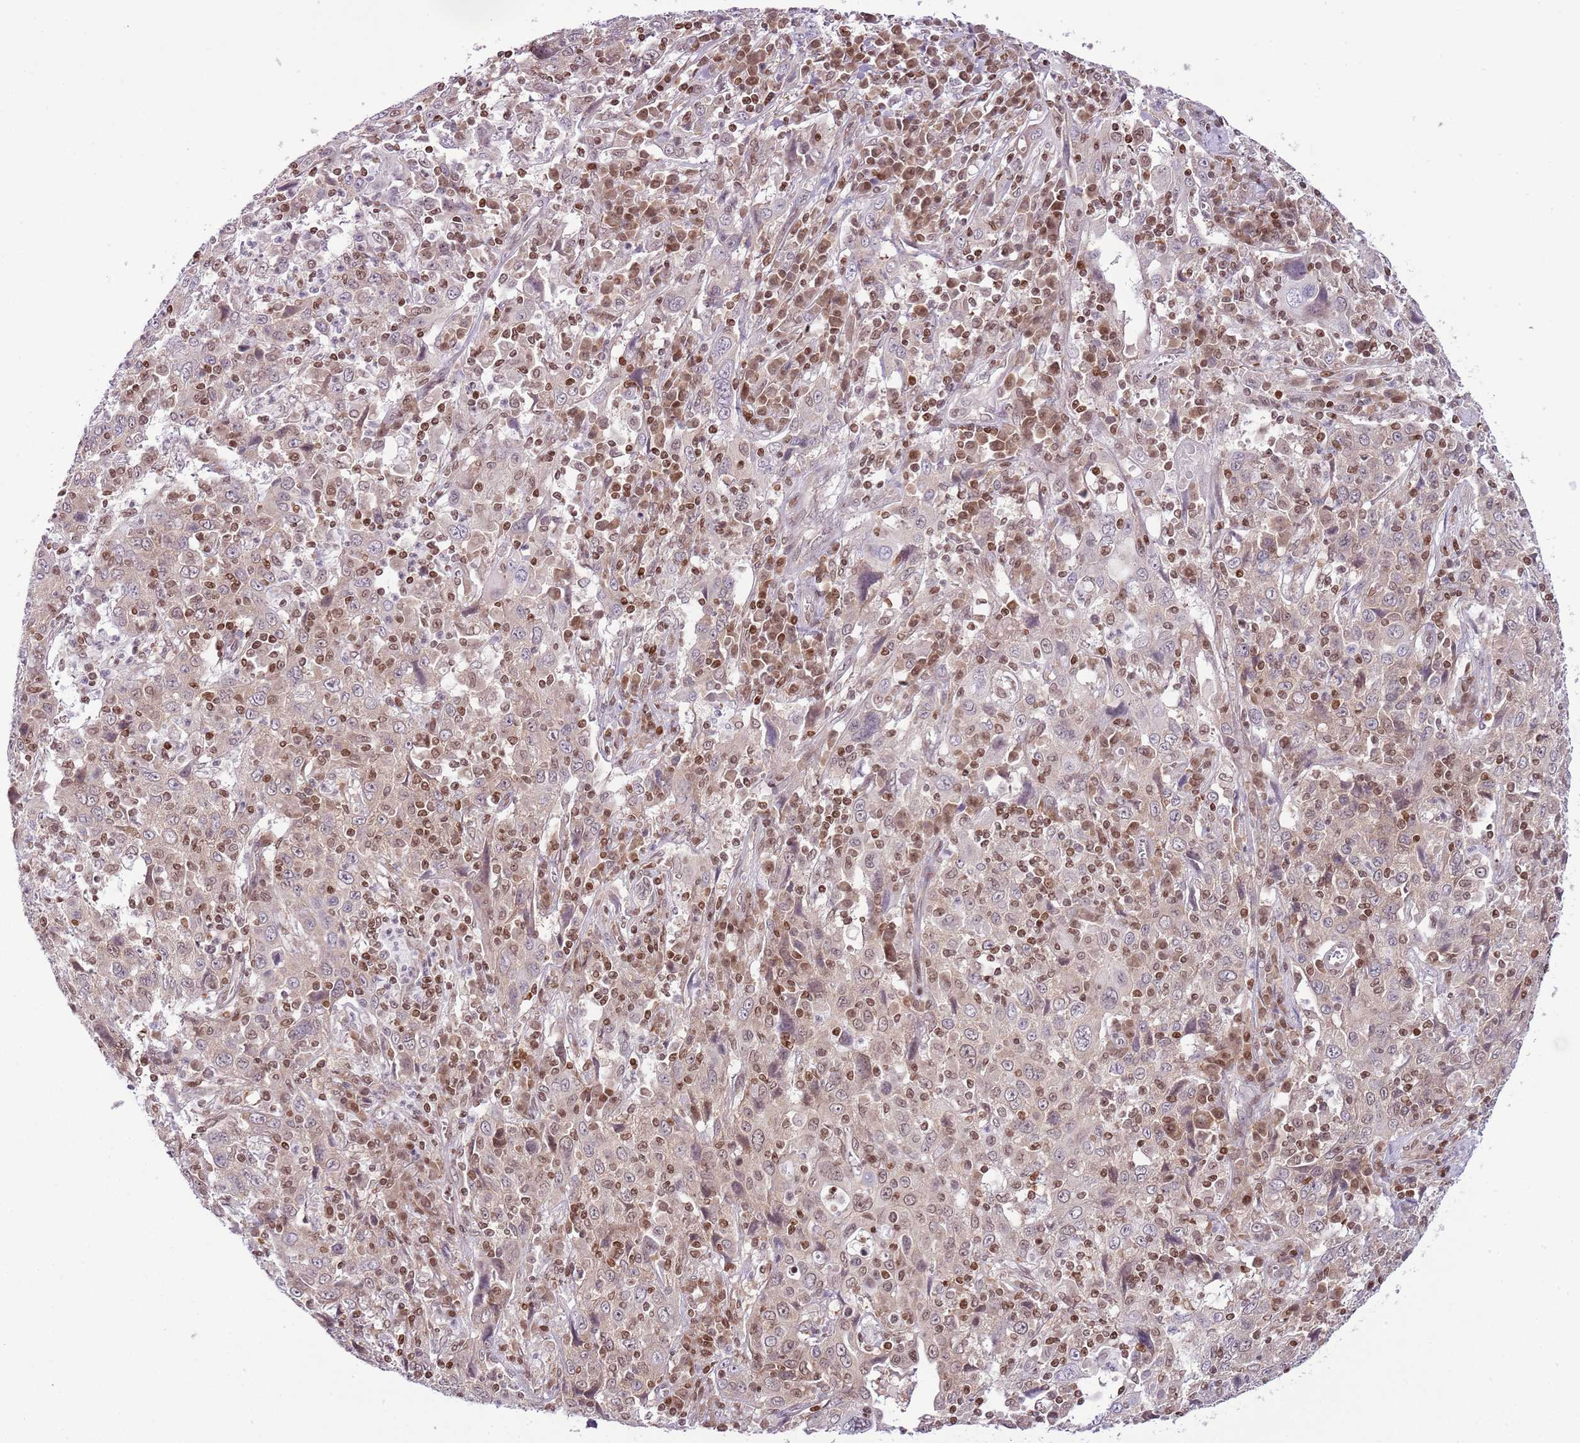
{"staining": {"intensity": "negative", "quantity": "none", "location": "none"}, "tissue": "cervical cancer", "cell_type": "Tumor cells", "image_type": "cancer", "snomed": [{"axis": "morphology", "description": "Squamous cell carcinoma, NOS"}, {"axis": "topography", "description": "Cervix"}], "caption": "There is no significant positivity in tumor cells of squamous cell carcinoma (cervical).", "gene": "SELENOH", "patient": {"sex": "female", "age": 46}}